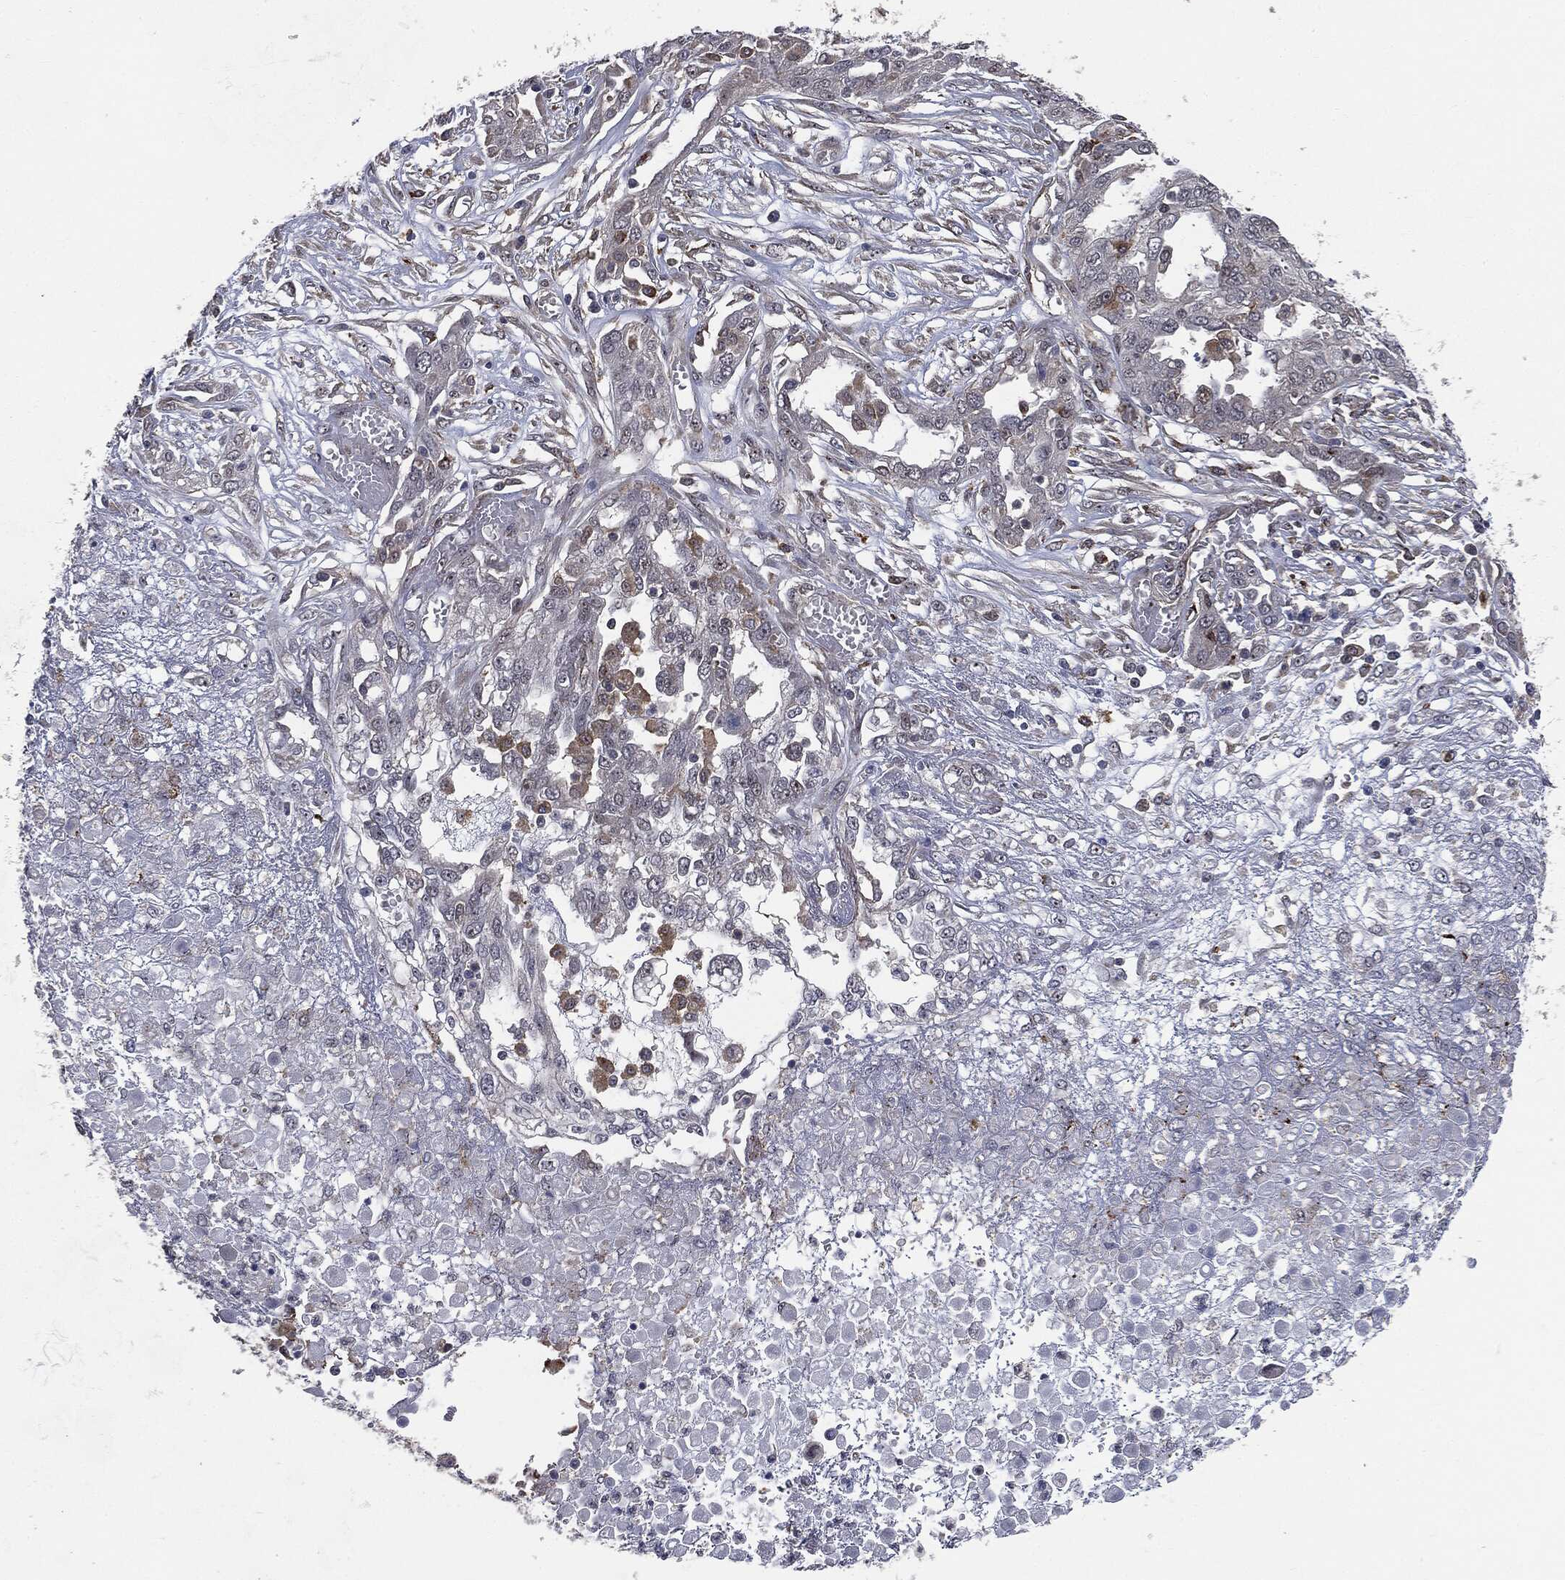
{"staining": {"intensity": "negative", "quantity": "none", "location": "none"}, "tissue": "ovarian cancer", "cell_type": "Tumor cells", "image_type": "cancer", "snomed": [{"axis": "morphology", "description": "Cystadenocarcinoma, serous, NOS"}, {"axis": "topography", "description": "Ovary"}], "caption": "There is no significant positivity in tumor cells of ovarian serous cystadenocarcinoma.", "gene": "TRMT1L", "patient": {"sex": "female", "age": 67}}